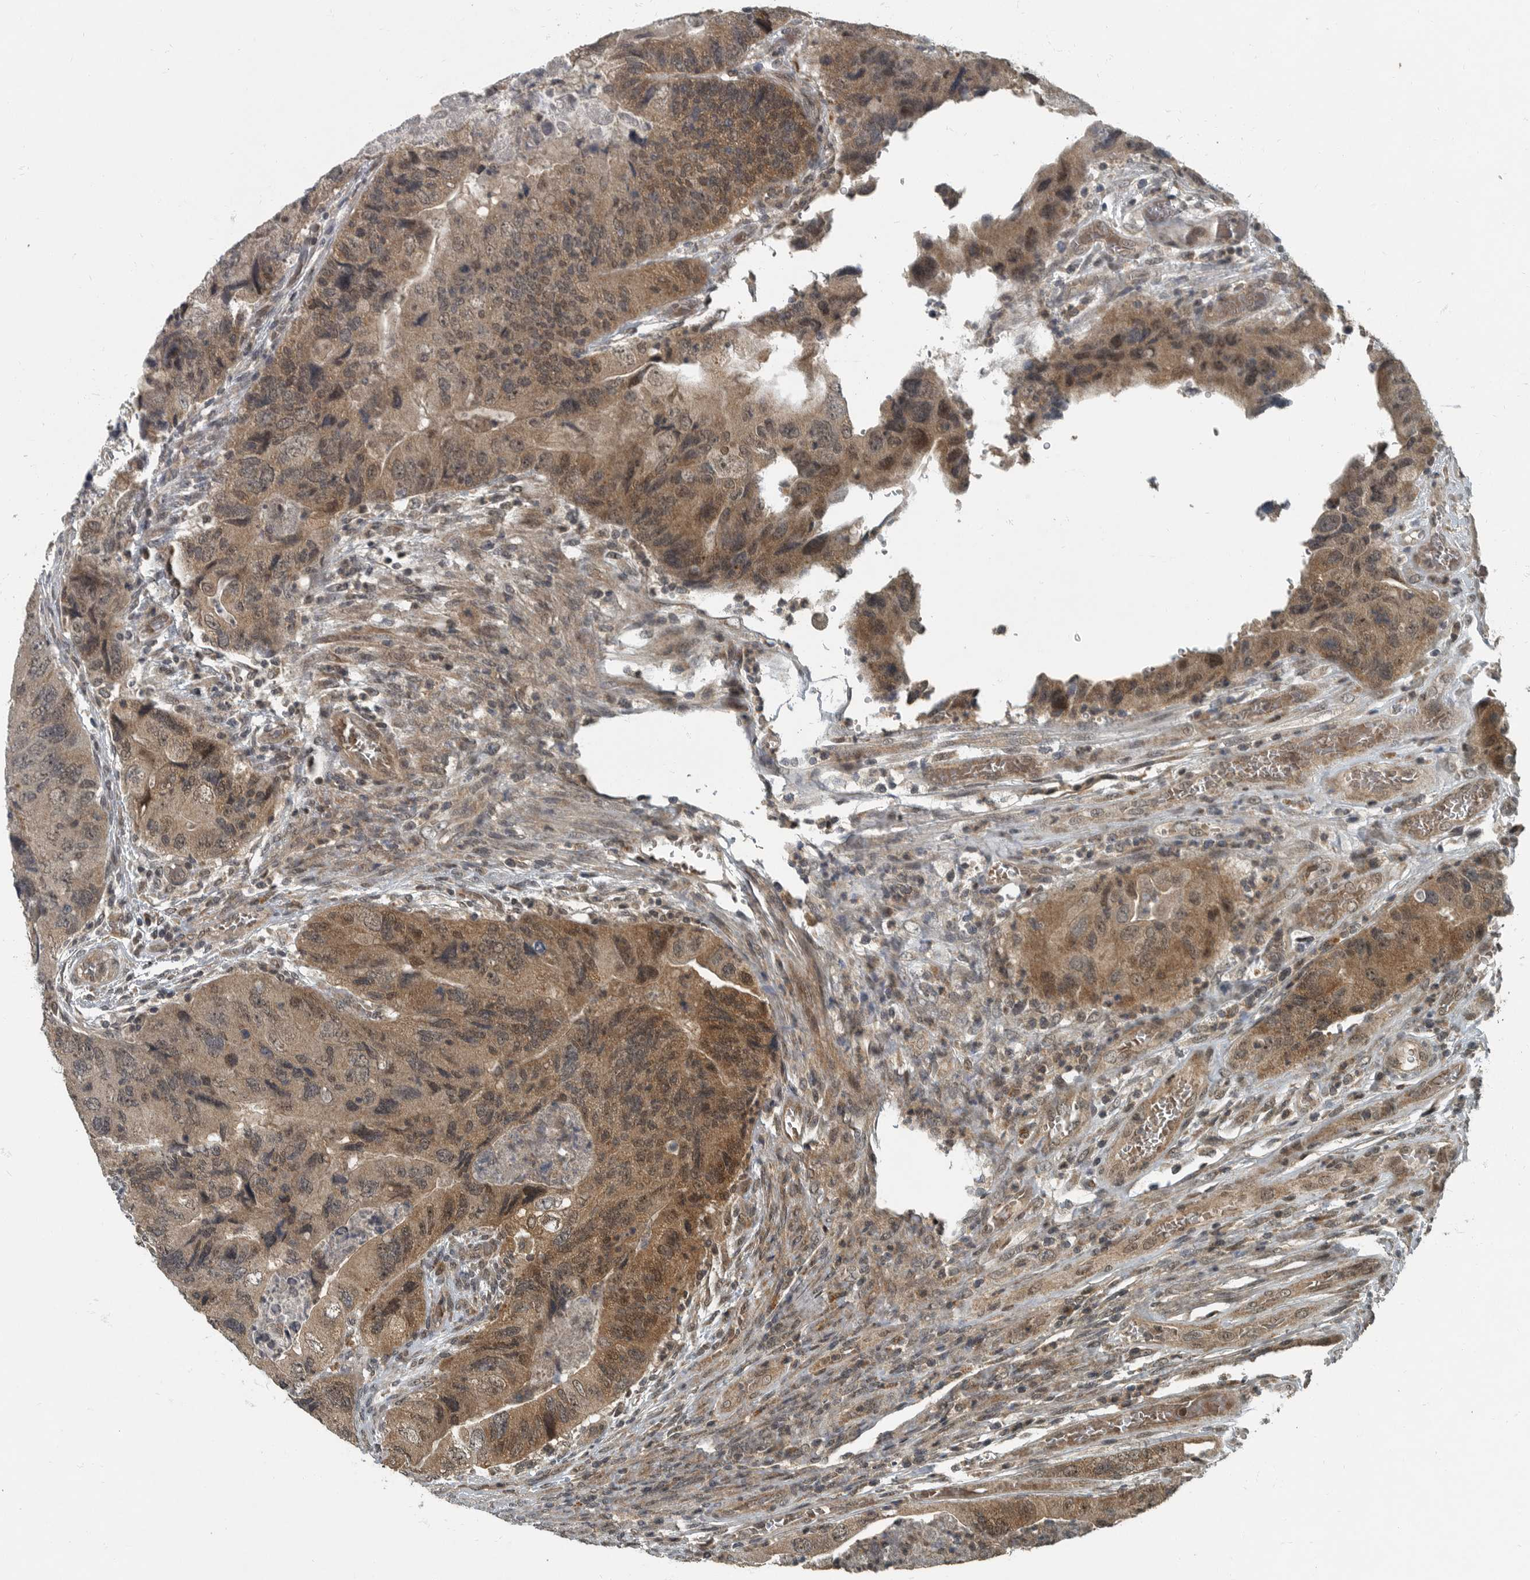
{"staining": {"intensity": "moderate", "quantity": ">75%", "location": "cytoplasmic/membranous,nuclear"}, "tissue": "colorectal cancer", "cell_type": "Tumor cells", "image_type": "cancer", "snomed": [{"axis": "morphology", "description": "Adenocarcinoma, NOS"}, {"axis": "topography", "description": "Rectum"}], "caption": "Immunohistochemistry (IHC) of human colorectal cancer (adenocarcinoma) exhibits medium levels of moderate cytoplasmic/membranous and nuclear expression in about >75% of tumor cells. The protein of interest is shown in brown color, while the nuclei are stained blue.", "gene": "FOXO1", "patient": {"sex": "male", "age": 63}}